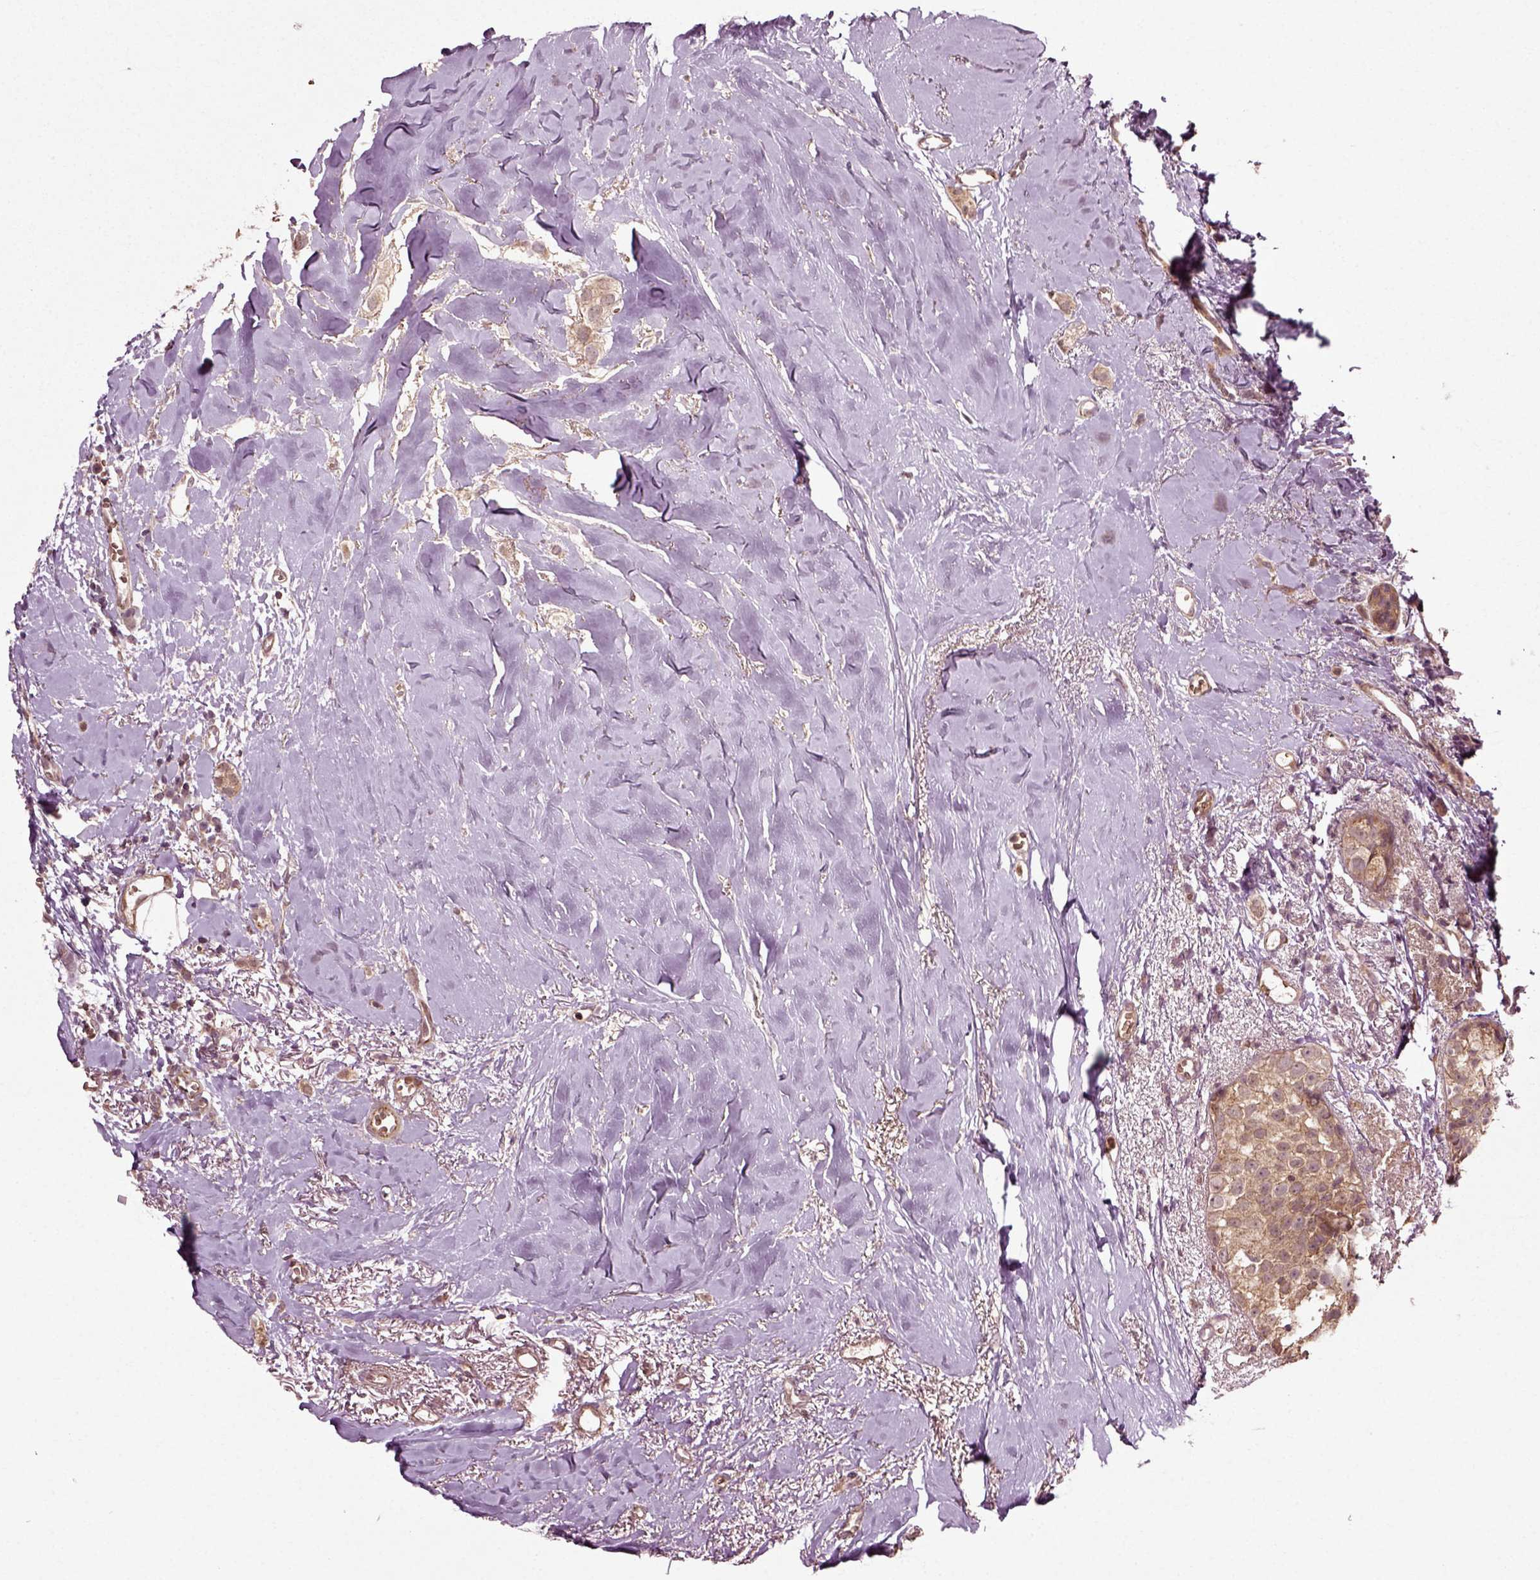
{"staining": {"intensity": "weak", "quantity": ">75%", "location": "cytoplasmic/membranous"}, "tissue": "breast cancer", "cell_type": "Tumor cells", "image_type": "cancer", "snomed": [{"axis": "morphology", "description": "Duct carcinoma"}, {"axis": "topography", "description": "Breast"}], "caption": "Protein analysis of breast cancer tissue reveals weak cytoplasmic/membranous staining in about >75% of tumor cells.", "gene": "PLCD3", "patient": {"sex": "female", "age": 85}}